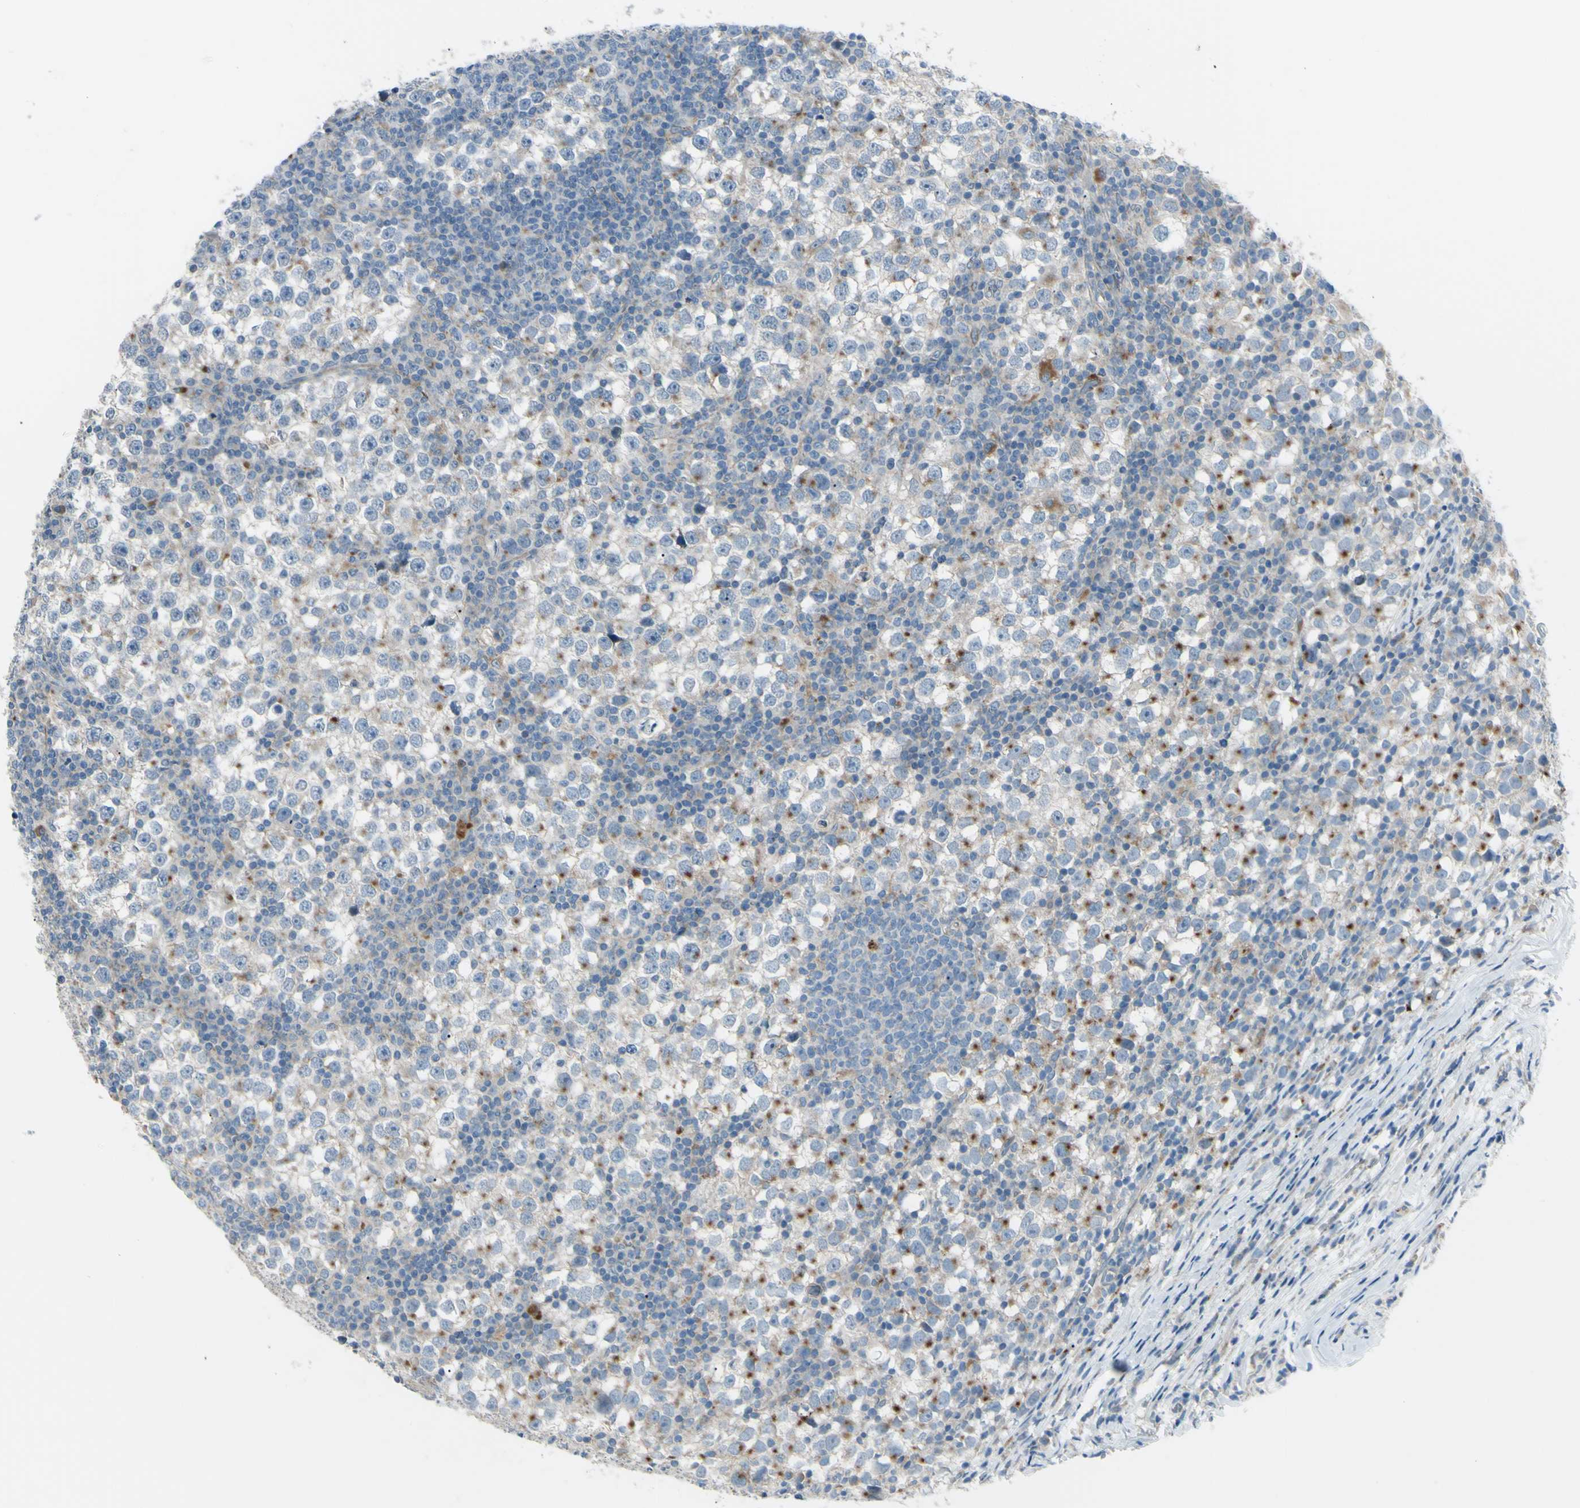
{"staining": {"intensity": "moderate", "quantity": "<25%", "location": "cytoplasmic/membranous"}, "tissue": "testis cancer", "cell_type": "Tumor cells", "image_type": "cancer", "snomed": [{"axis": "morphology", "description": "Seminoma, NOS"}, {"axis": "topography", "description": "Testis"}], "caption": "Protein expression analysis of testis cancer shows moderate cytoplasmic/membranous expression in about <25% of tumor cells.", "gene": "LMTK2", "patient": {"sex": "male", "age": 65}}